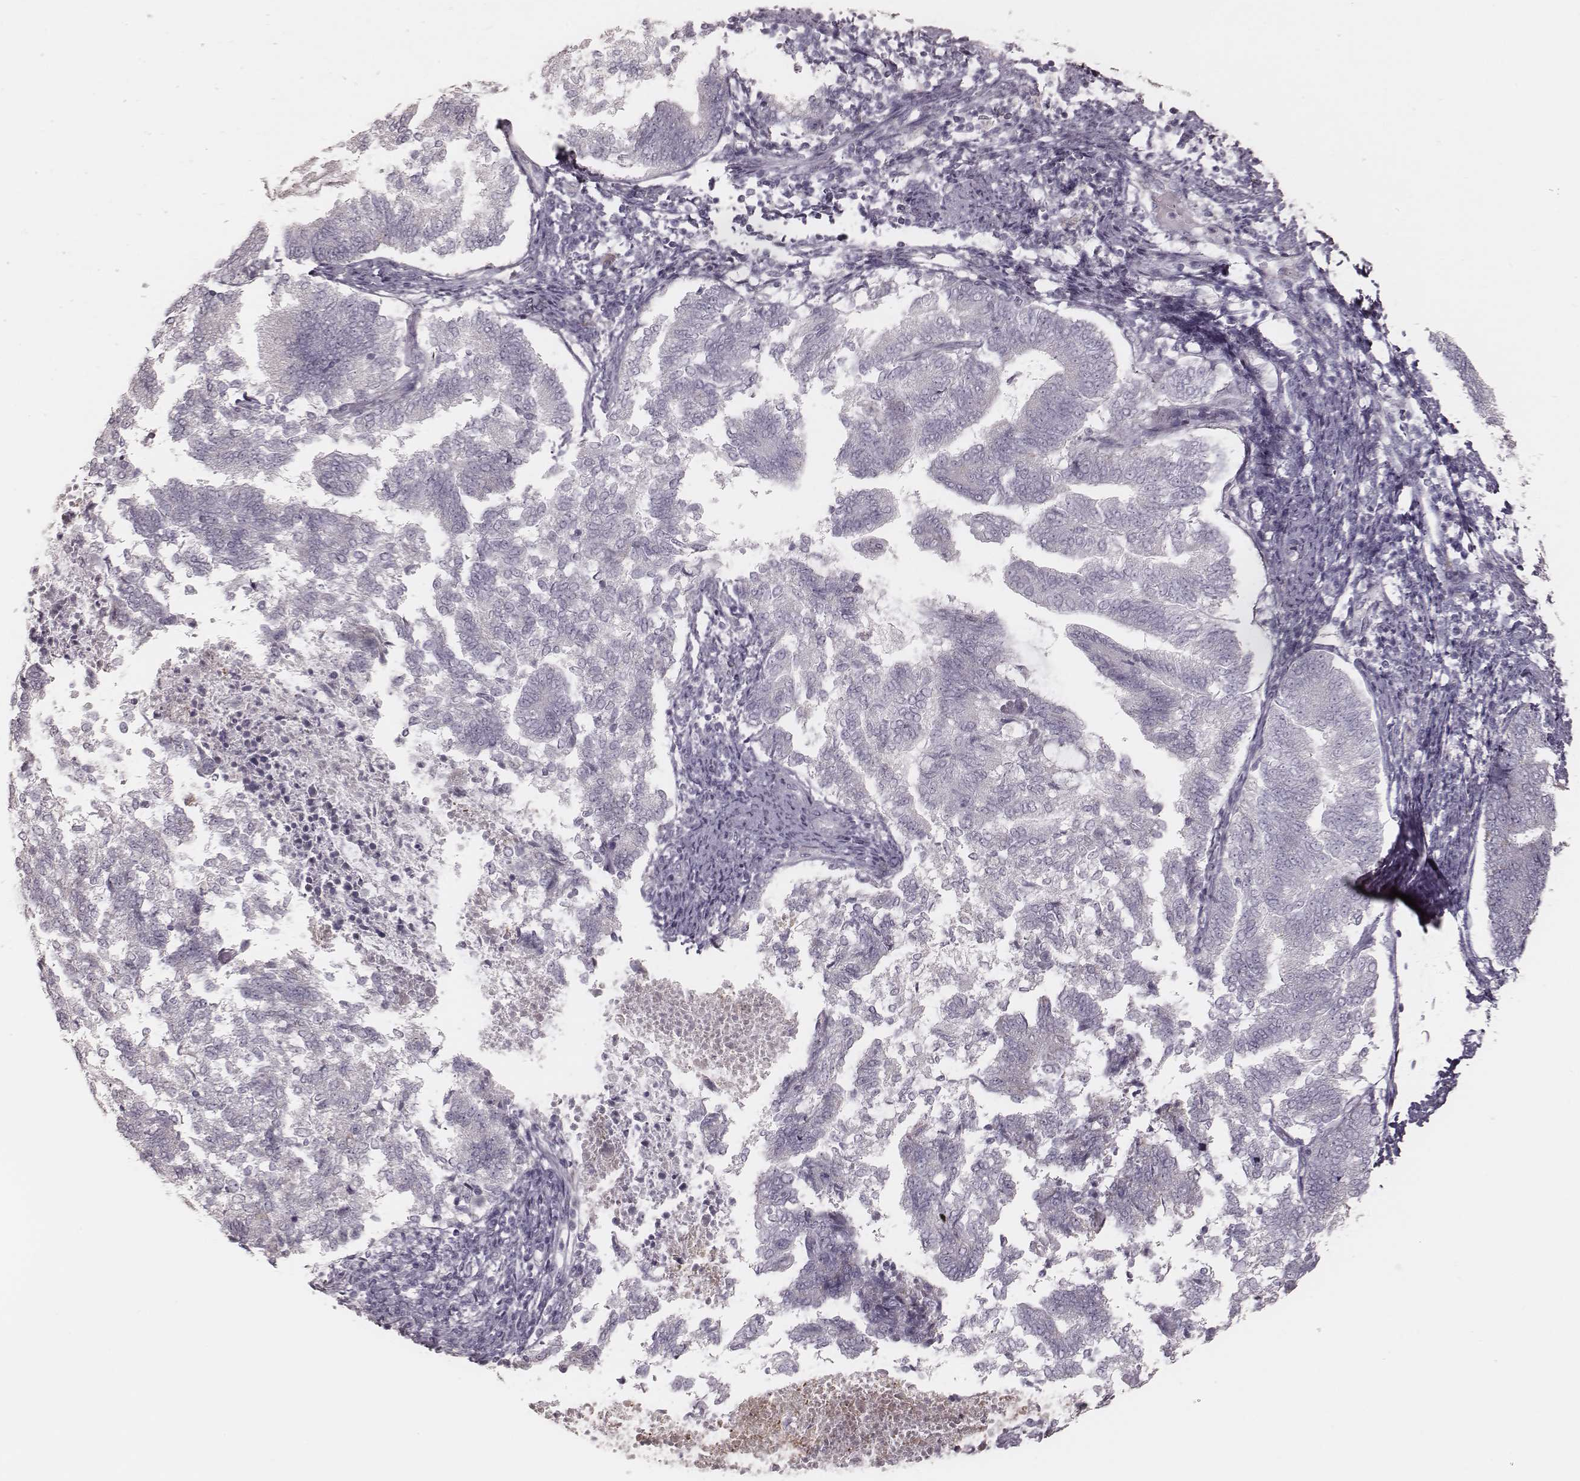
{"staining": {"intensity": "negative", "quantity": "none", "location": "none"}, "tissue": "endometrial cancer", "cell_type": "Tumor cells", "image_type": "cancer", "snomed": [{"axis": "morphology", "description": "Adenocarcinoma, NOS"}, {"axis": "topography", "description": "Endometrium"}], "caption": "Immunohistochemistry histopathology image of neoplastic tissue: endometrial adenocarcinoma stained with DAB (3,3'-diaminobenzidine) reveals no significant protein staining in tumor cells.", "gene": "KIF5C", "patient": {"sex": "female", "age": 65}}